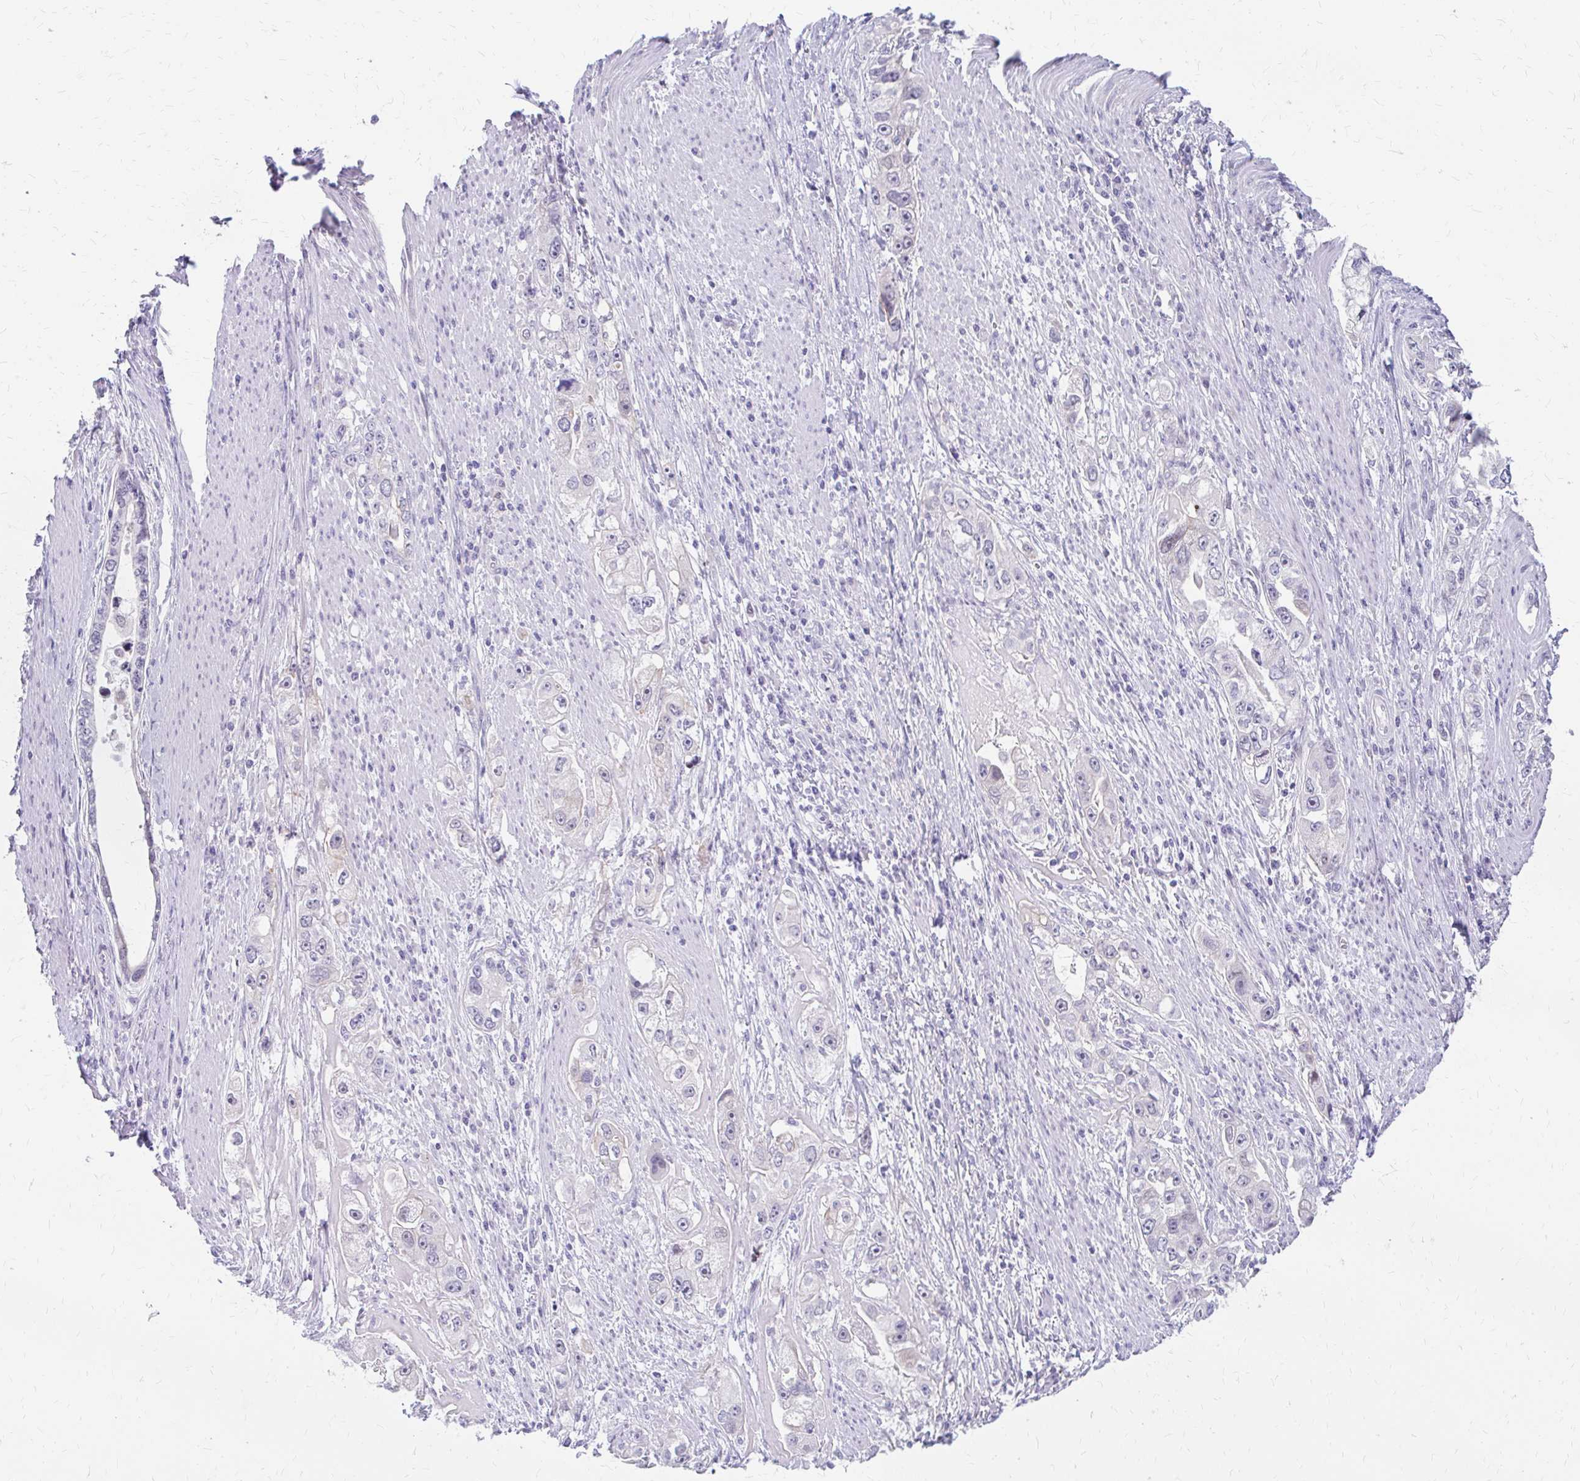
{"staining": {"intensity": "negative", "quantity": "none", "location": "none"}, "tissue": "stomach cancer", "cell_type": "Tumor cells", "image_type": "cancer", "snomed": [{"axis": "morphology", "description": "Adenocarcinoma, NOS"}, {"axis": "topography", "description": "Stomach, lower"}], "caption": "Immunohistochemistry of human stomach adenocarcinoma exhibits no positivity in tumor cells.", "gene": "RGS16", "patient": {"sex": "female", "age": 93}}